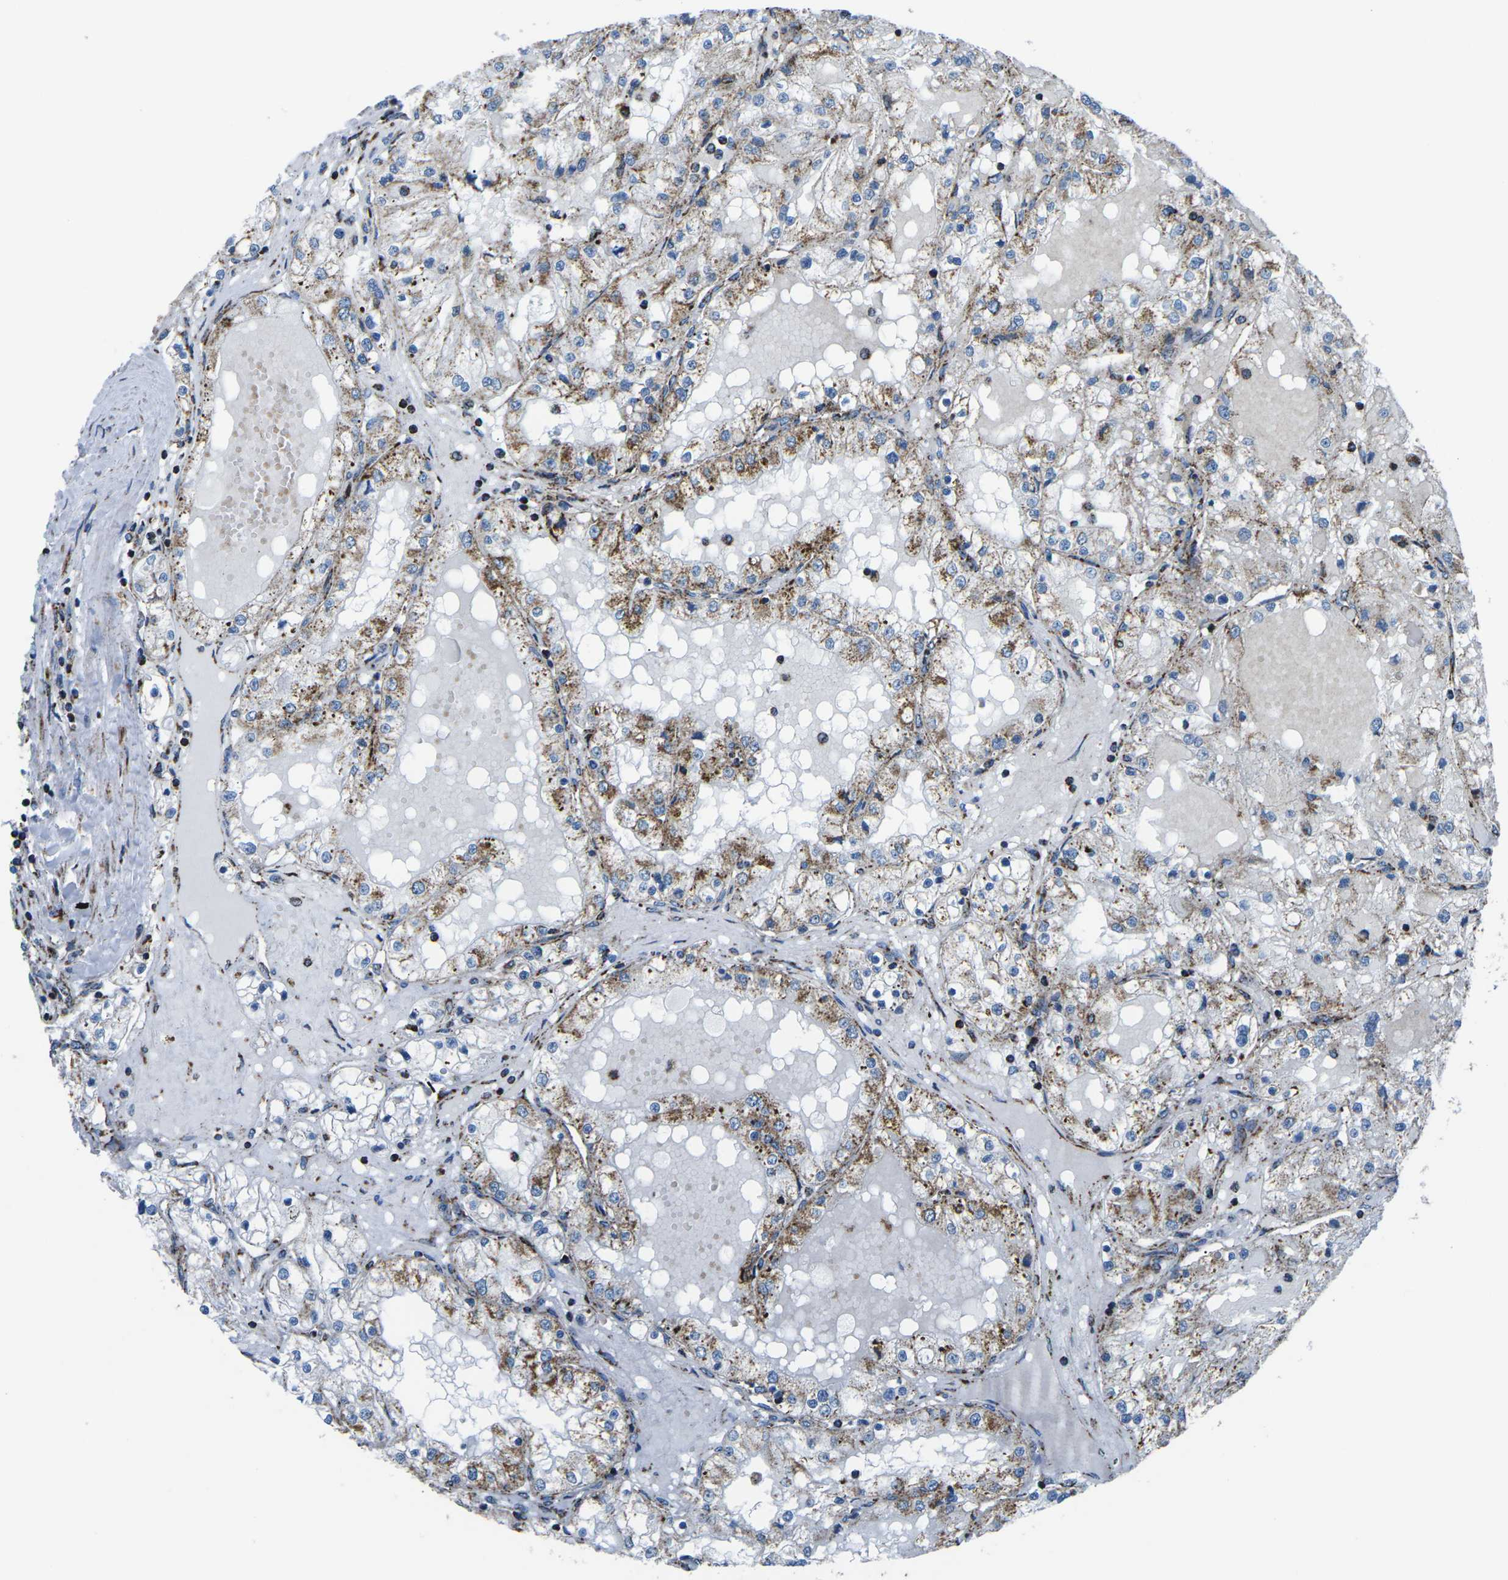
{"staining": {"intensity": "strong", "quantity": "25%-75%", "location": "cytoplasmic/membranous"}, "tissue": "renal cancer", "cell_type": "Tumor cells", "image_type": "cancer", "snomed": [{"axis": "morphology", "description": "Adenocarcinoma, NOS"}, {"axis": "topography", "description": "Kidney"}], "caption": "Renal cancer tissue displays strong cytoplasmic/membranous expression in about 25%-75% of tumor cells", "gene": "MT-CO2", "patient": {"sex": "male", "age": 68}}